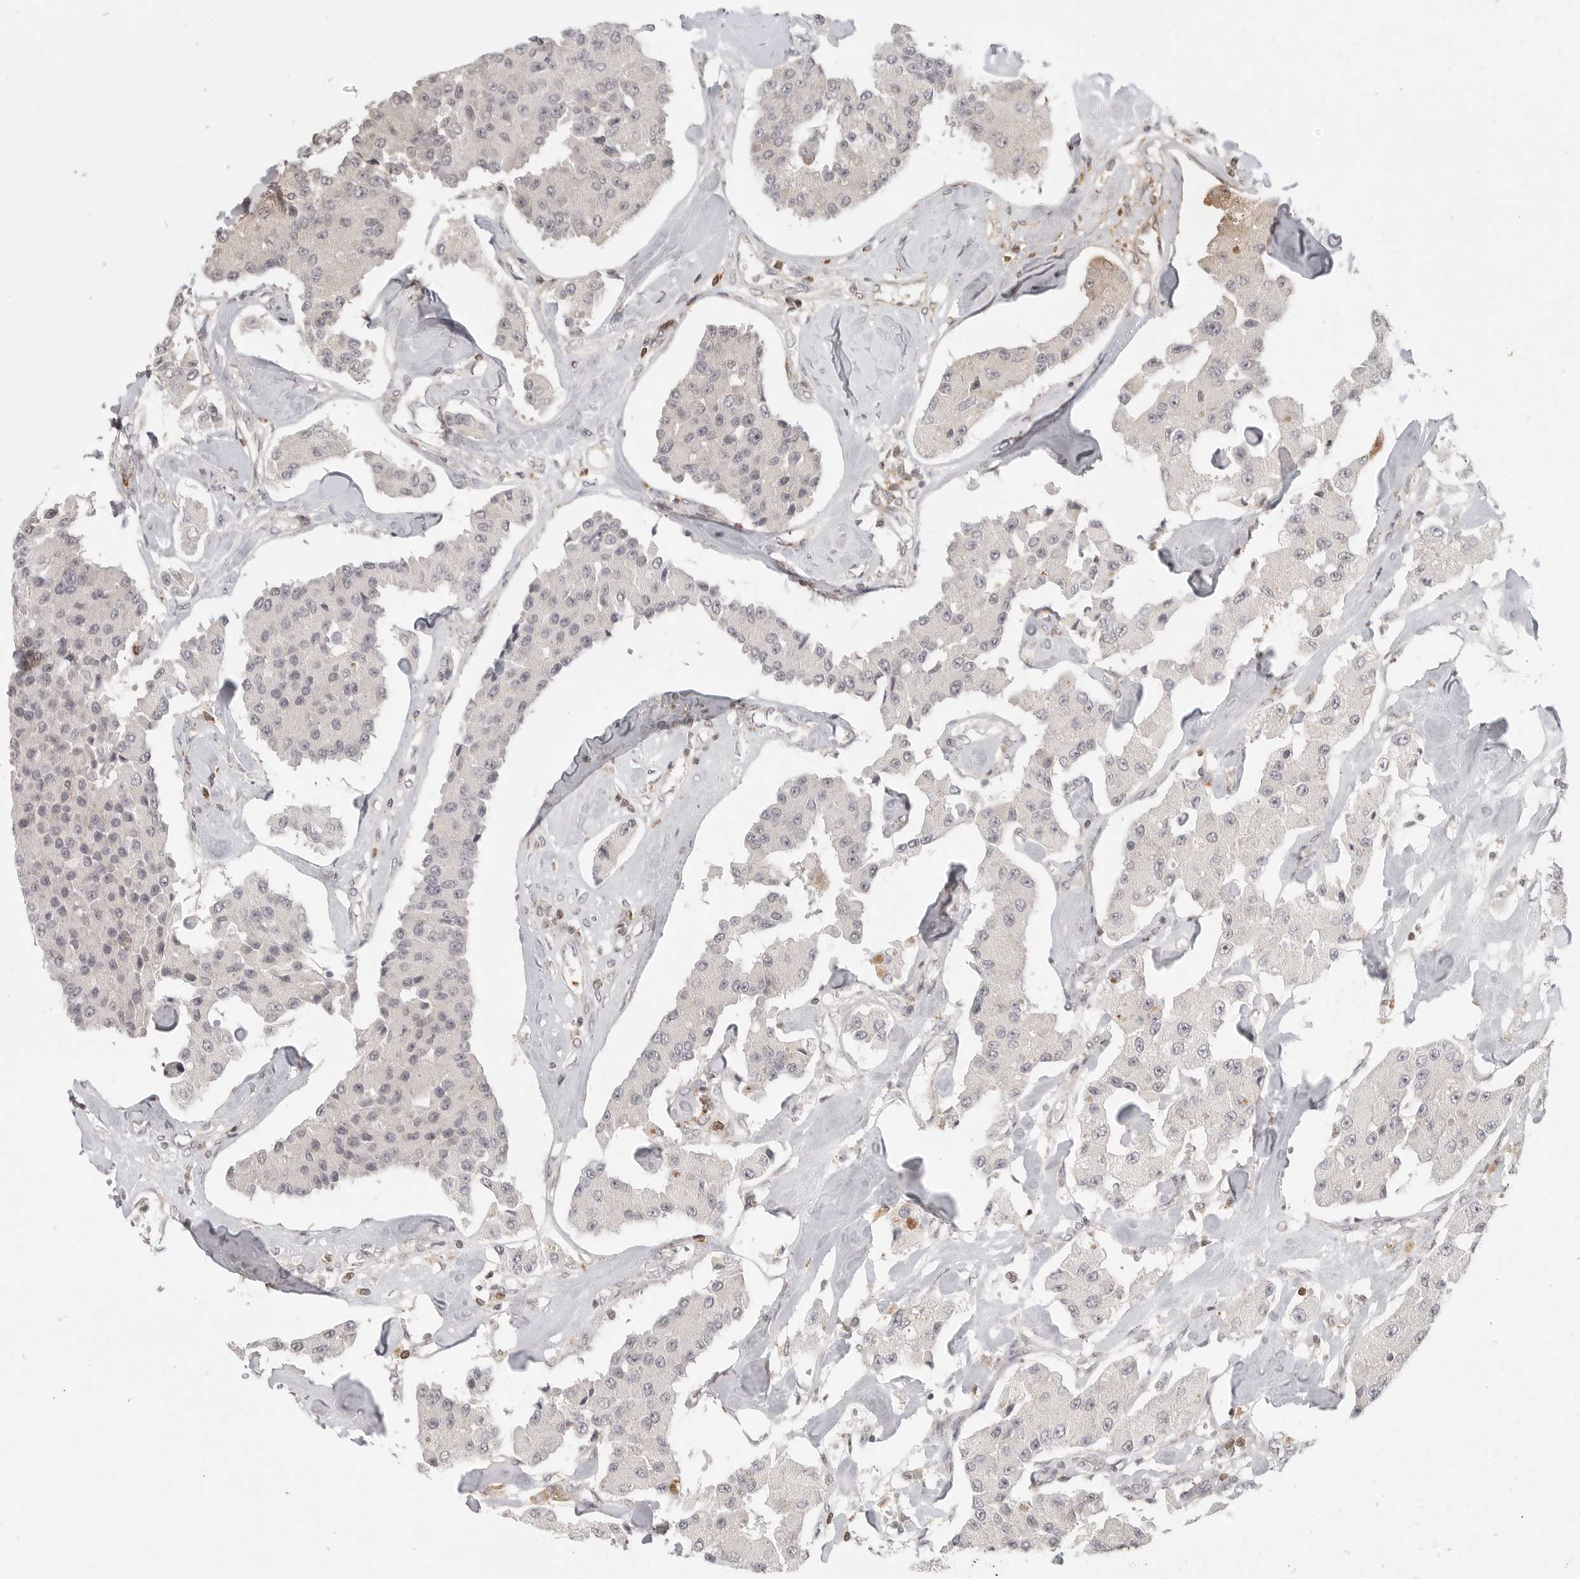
{"staining": {"intensity": "weak", "quantity": "<25%", "location": "cytoplasmic/membranous"}, "tissue": "carcinoid", "cell_type": "Tumor cells", "image_type": "cancer", "snomed": [{"axis": "morphology", "description": "Carcinoid, malignant, NOS"}, {"axis": "topography", "description": "Pancreas"}], "caption": "Carcinoid (malignant) was stained to show a protein in brown. There is no significant staining in tumor cells.", "gene": "SH3KBP1", "patient": {"sex": "male", "age": 41}}